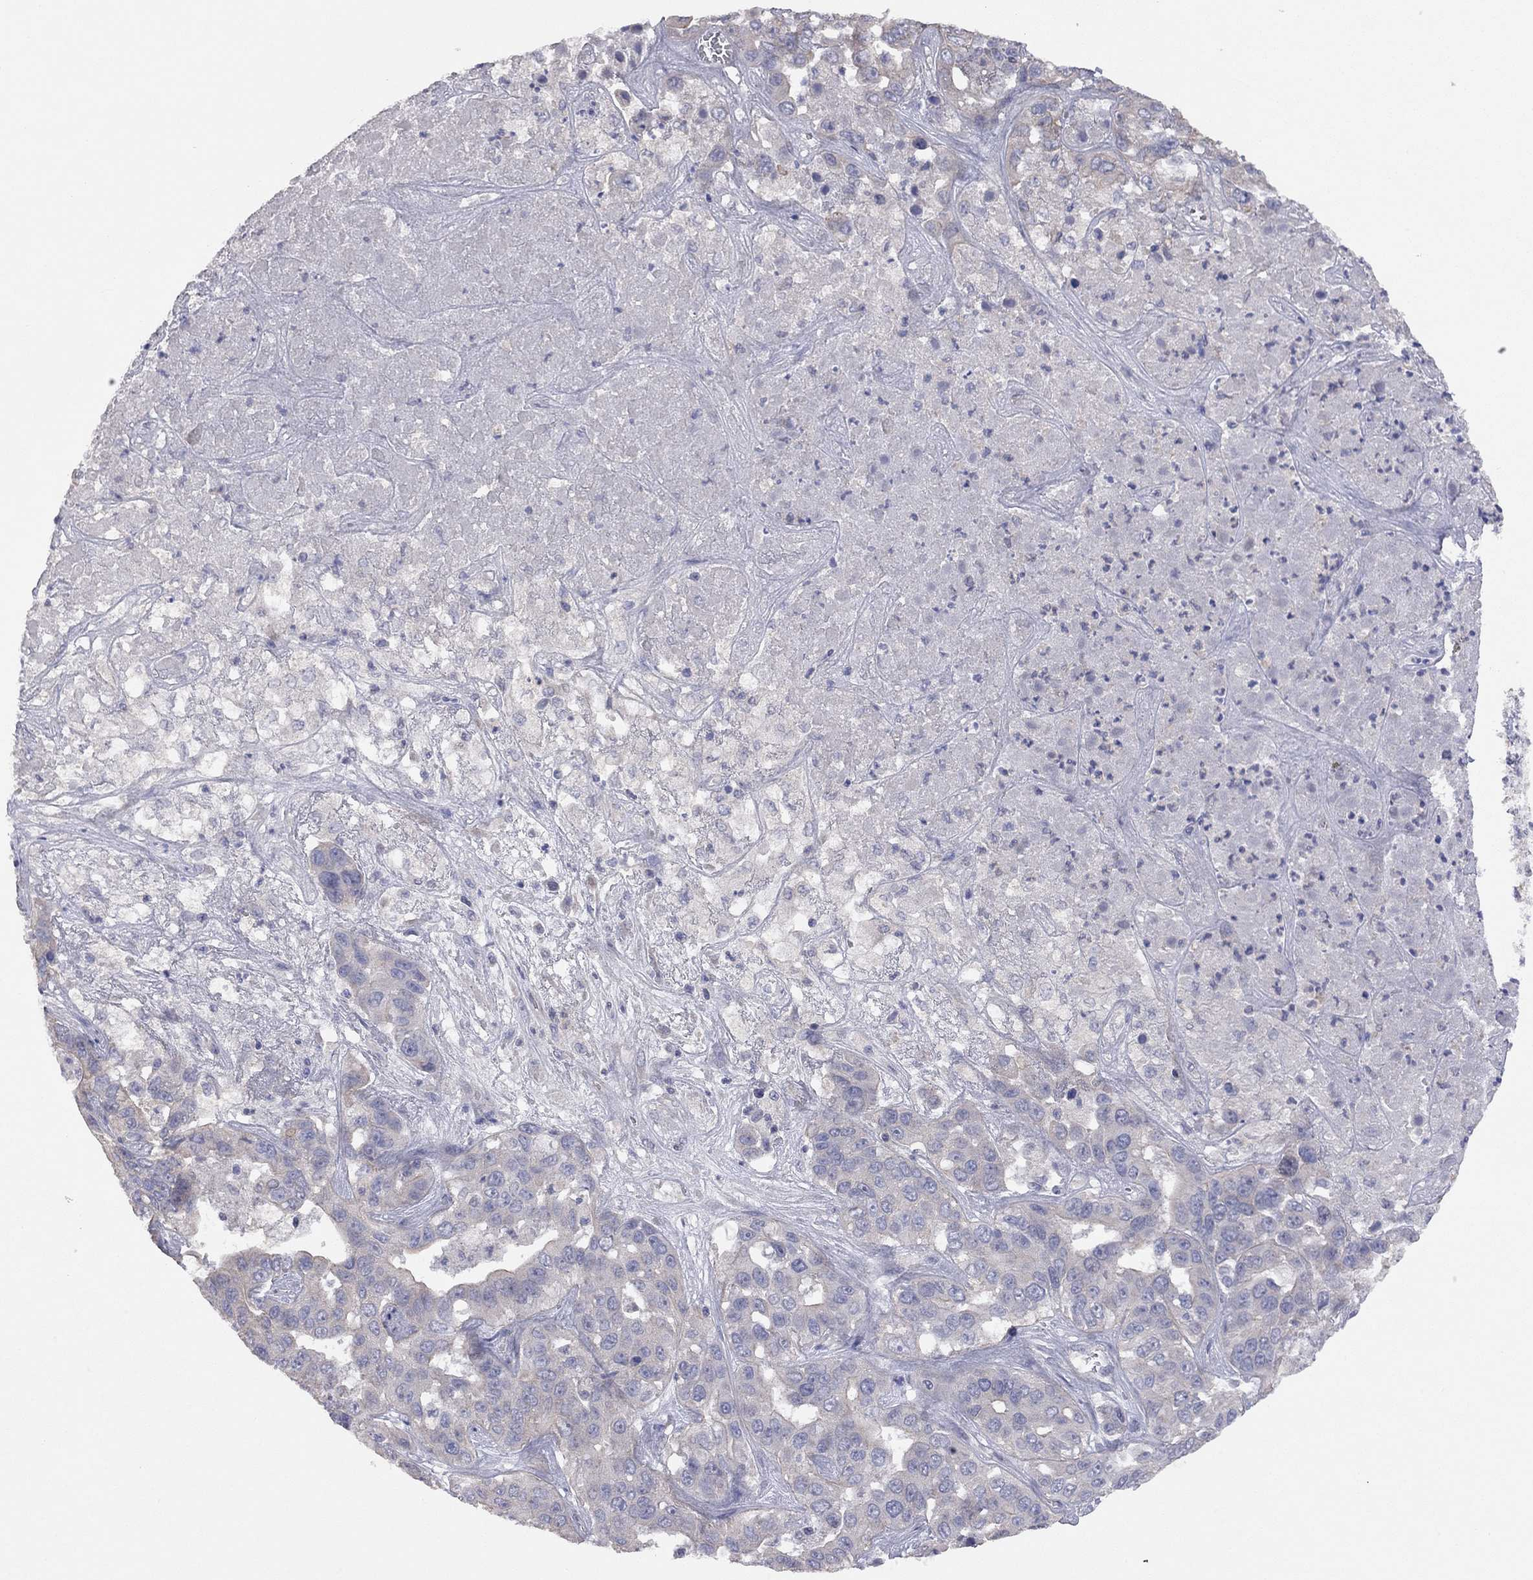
{"staining": {"intensity": "moderate", "quantity": "<25%", "location": "cytoplasmic/membranous"}, "tissue": "liver cancer", "cell_type": "Tumor cells", "image_type": "cancer", "snomed": [{"axis": "morphology", "description": "Cholangiocarcinoma"}, {"axis": "topography", "description": "Liver"}], "caption": "Protein staining exhibits moderate cytoplasmic/membranous positivity in approximately <25% of tumor cells in cholangiocarcinoma (liver).", "gene": "KCNB1", "patient": {"sex": "female", "age": 52}}